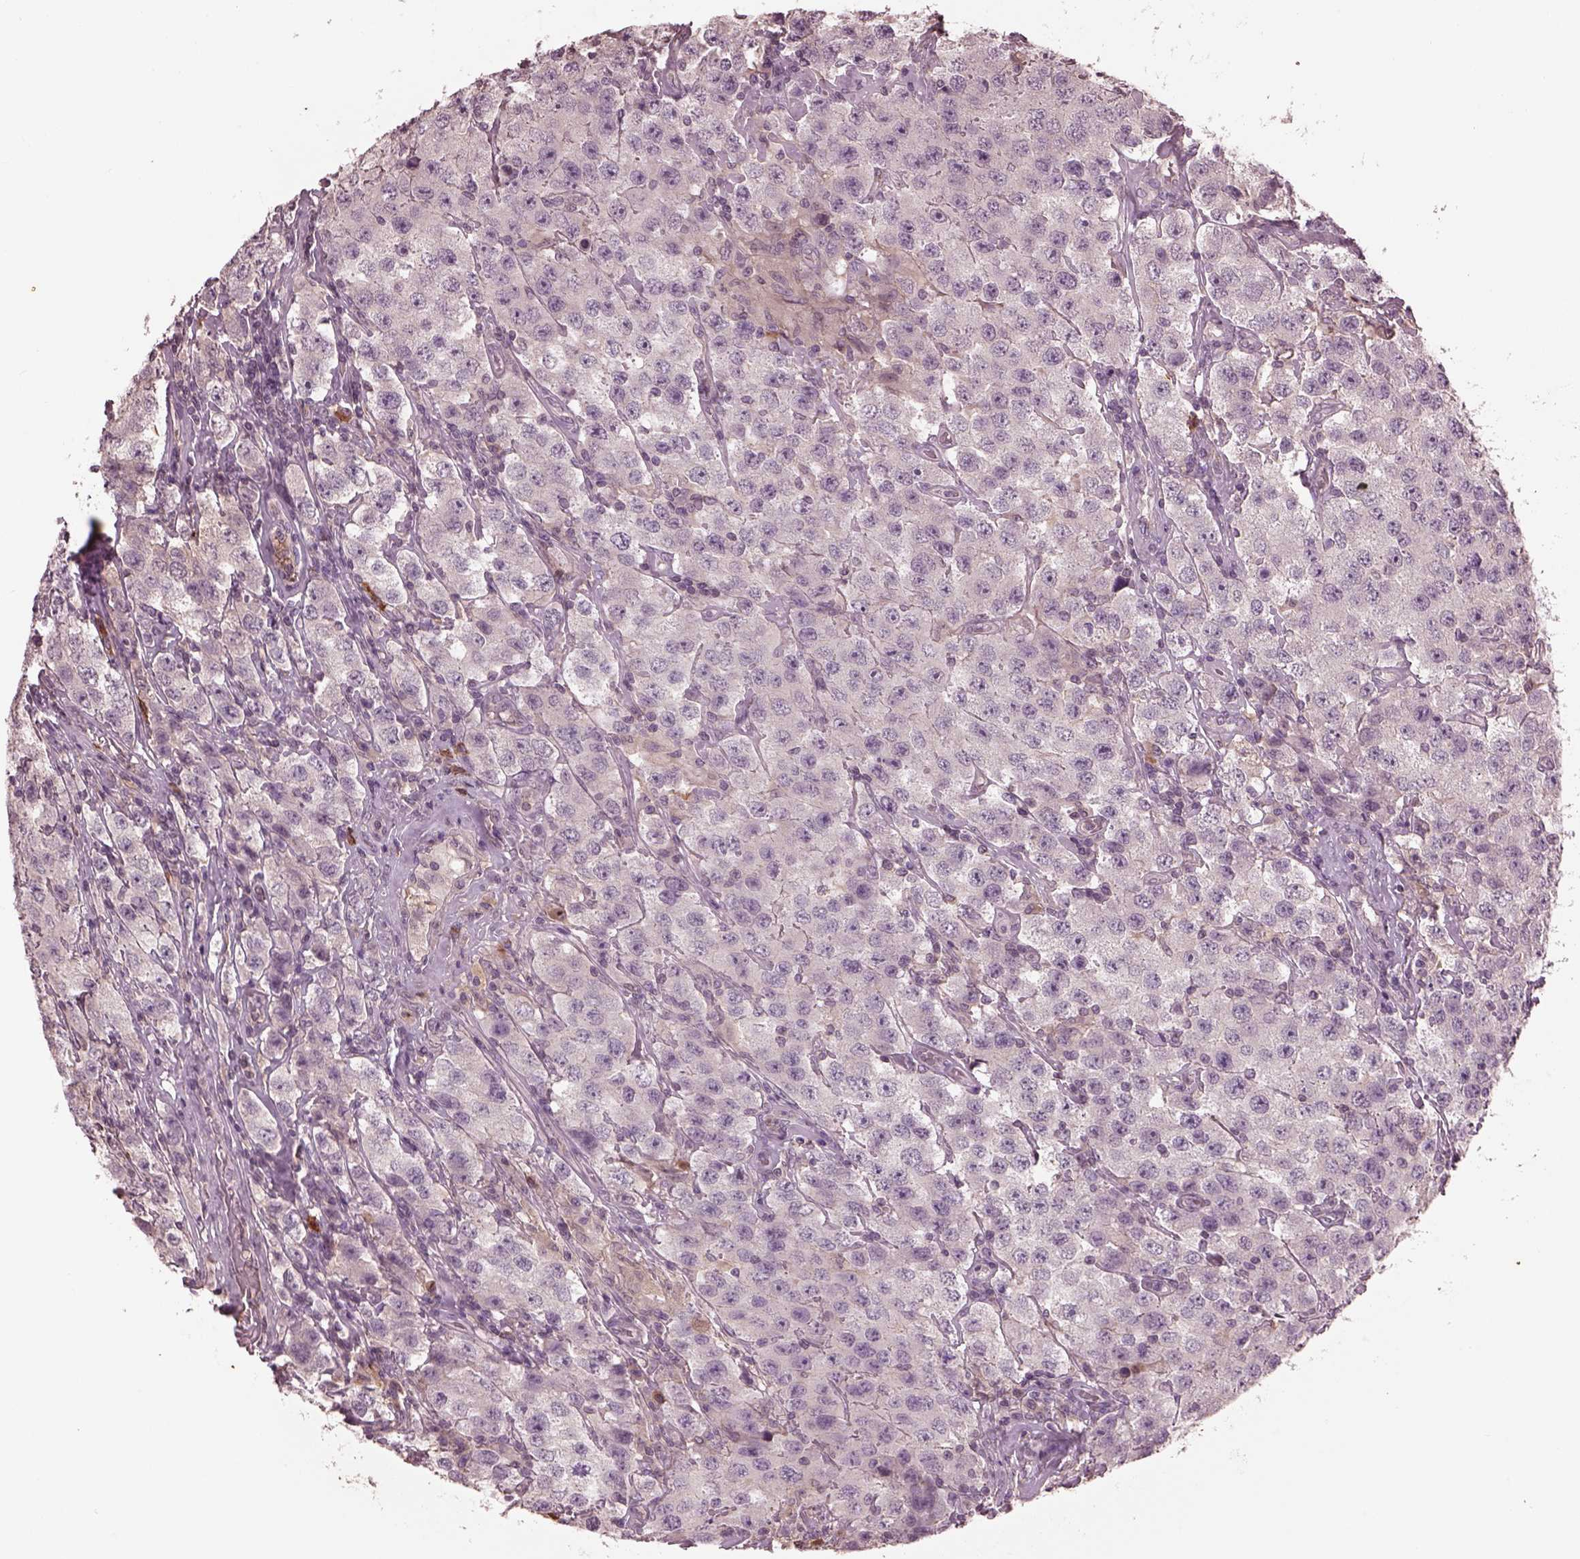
{"staining": {"intensity": "negative", "quantity": "none", "location": "none"}, "tissue": "testis cancer", "cell_type": "Tumor cells", "image_type": "cancer", "snomed": [{"axis": "morphology", "description": "Seminoma, NOS"}, {"axis": "topography", "description": "Testis"}], "caption": "DAB immunohistochemical staining of testis seminoma demonstrates no significant positivity in tumor cells.", "gene": "PTX4", "patient": {"sex": "male", "age": 52}}